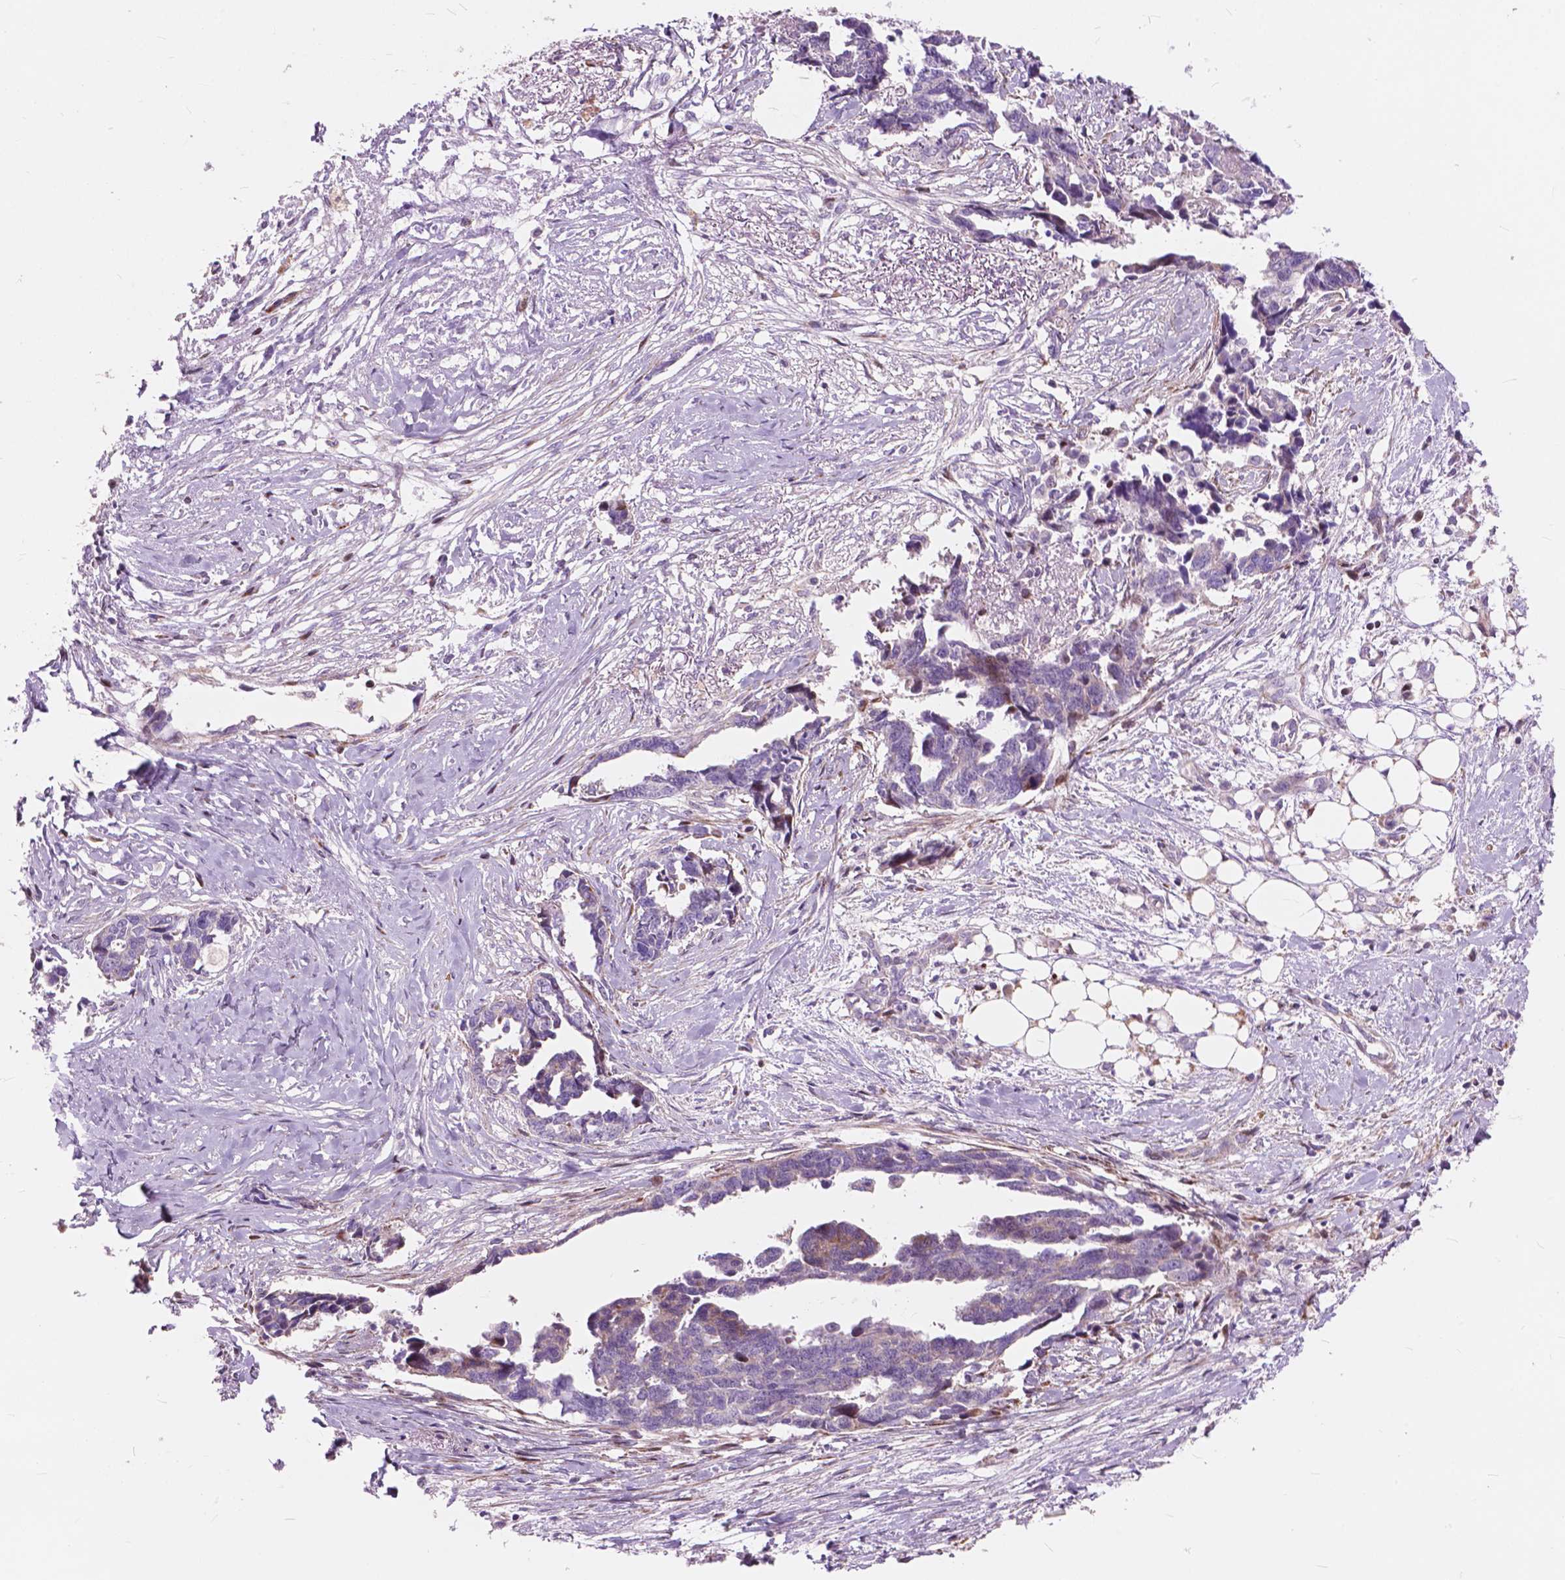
{"staining": {"intensity": "negative", "quantity": "none", "location": "none"}, "tissue": "ovarian cancer", "cell_type": "Tumor cells", "image_type": "cancer", "snomed": [{"axis": "morphology", "description": "Cystadenocarcinoma, serous, NOS"}, {"axis": "topography", "description": "Ovary"}], "caption": "Photomicrograph shows no significant protein expression in tumor cells of ovarian serous cystadenocarcinoma.", "gene": "MORN1", "patient": {"sex": "female", "age": 69}}